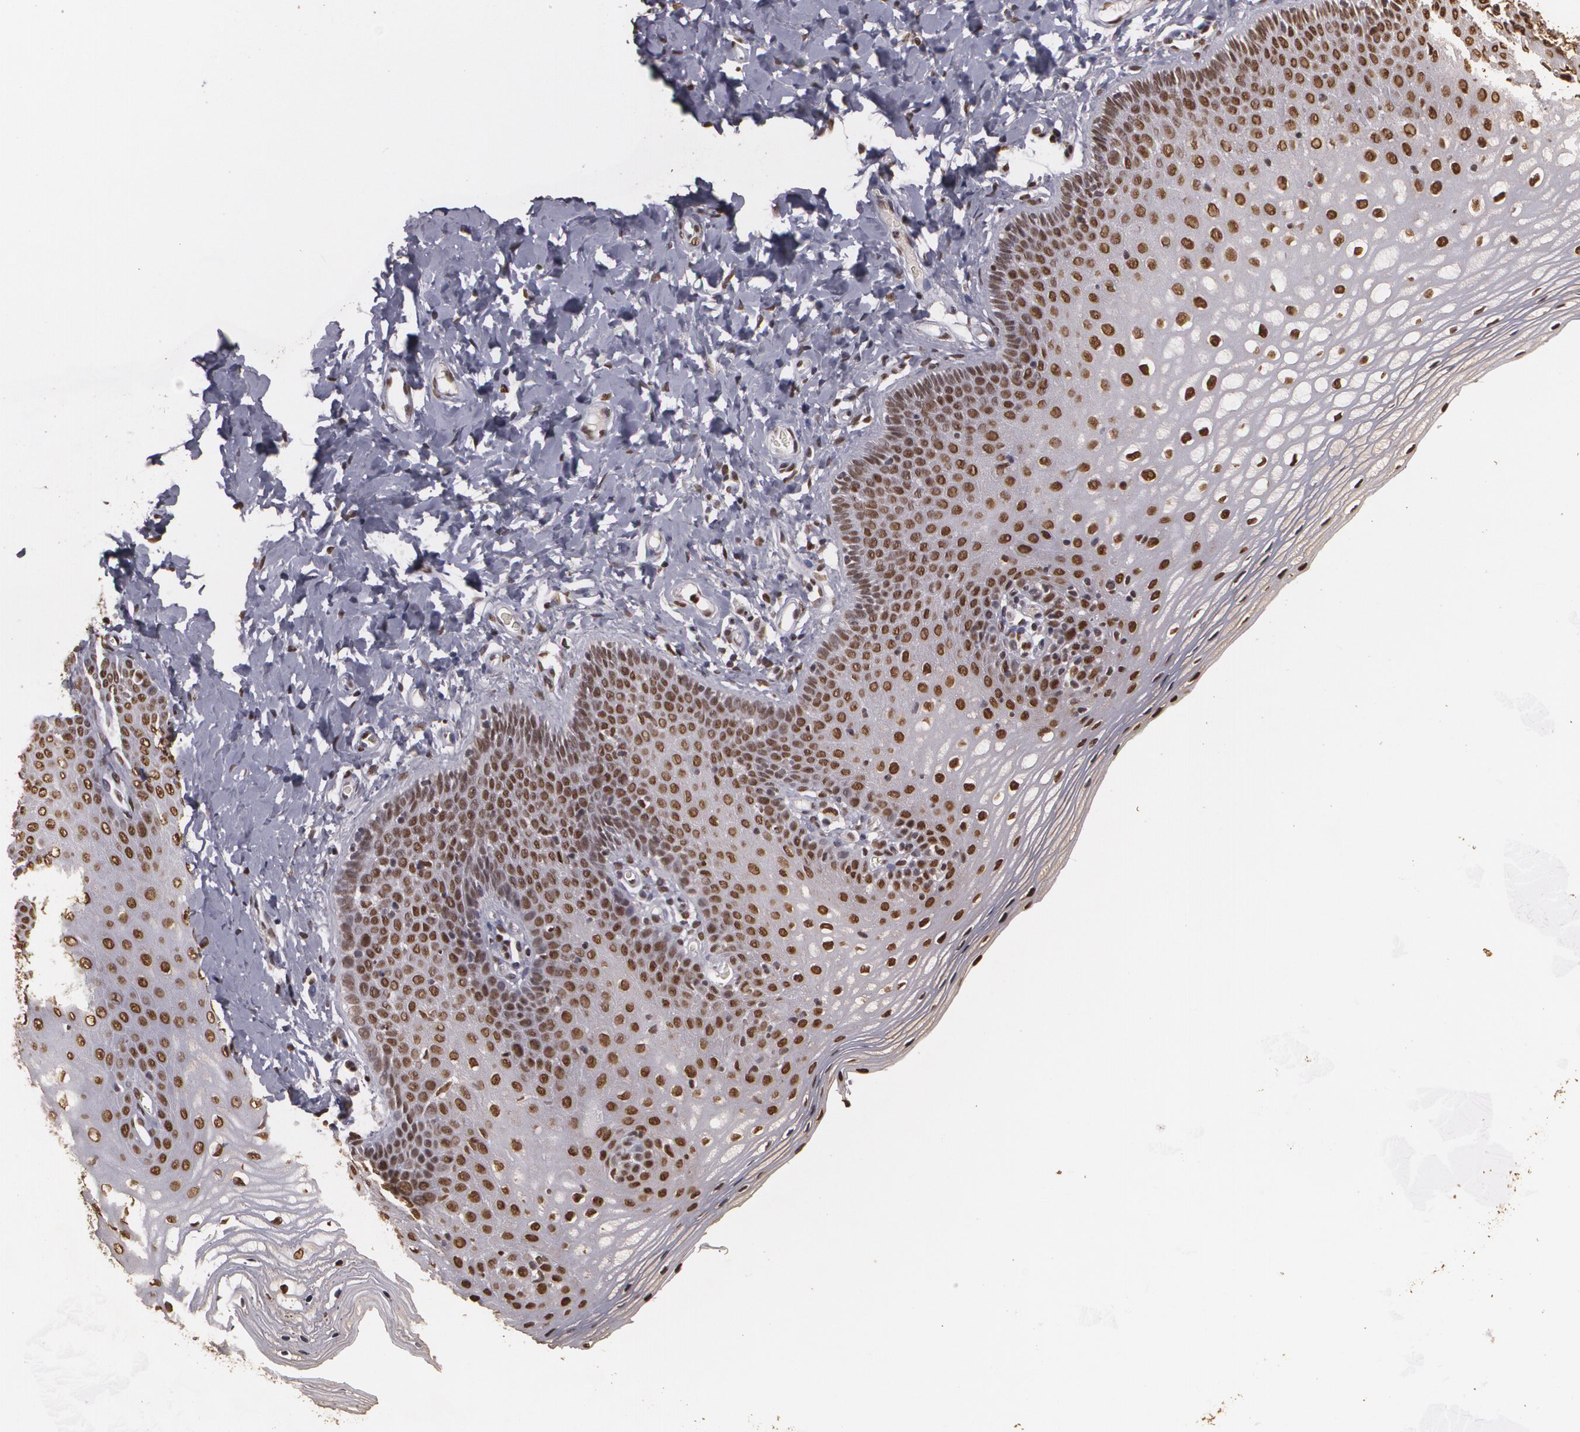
{"staining": {"intensity": "strong", "quantity": ">75%", "location": "nuclear"}, "tissue": "vagina", "cell_type": "Squamous epithelial cells", "image_type": "normal", "snomed": [{"axis": "morphology", "description": "Normal tissue, NOS"}, {"axis": "topography", "description": "Vagina"}], "caption": "Unremarkable vagina reveals strong nuclear expression in about >75% of squamous epithelial cells.", "gene": "RCOR1", "patient": {"sex": "female", "age": 55}}